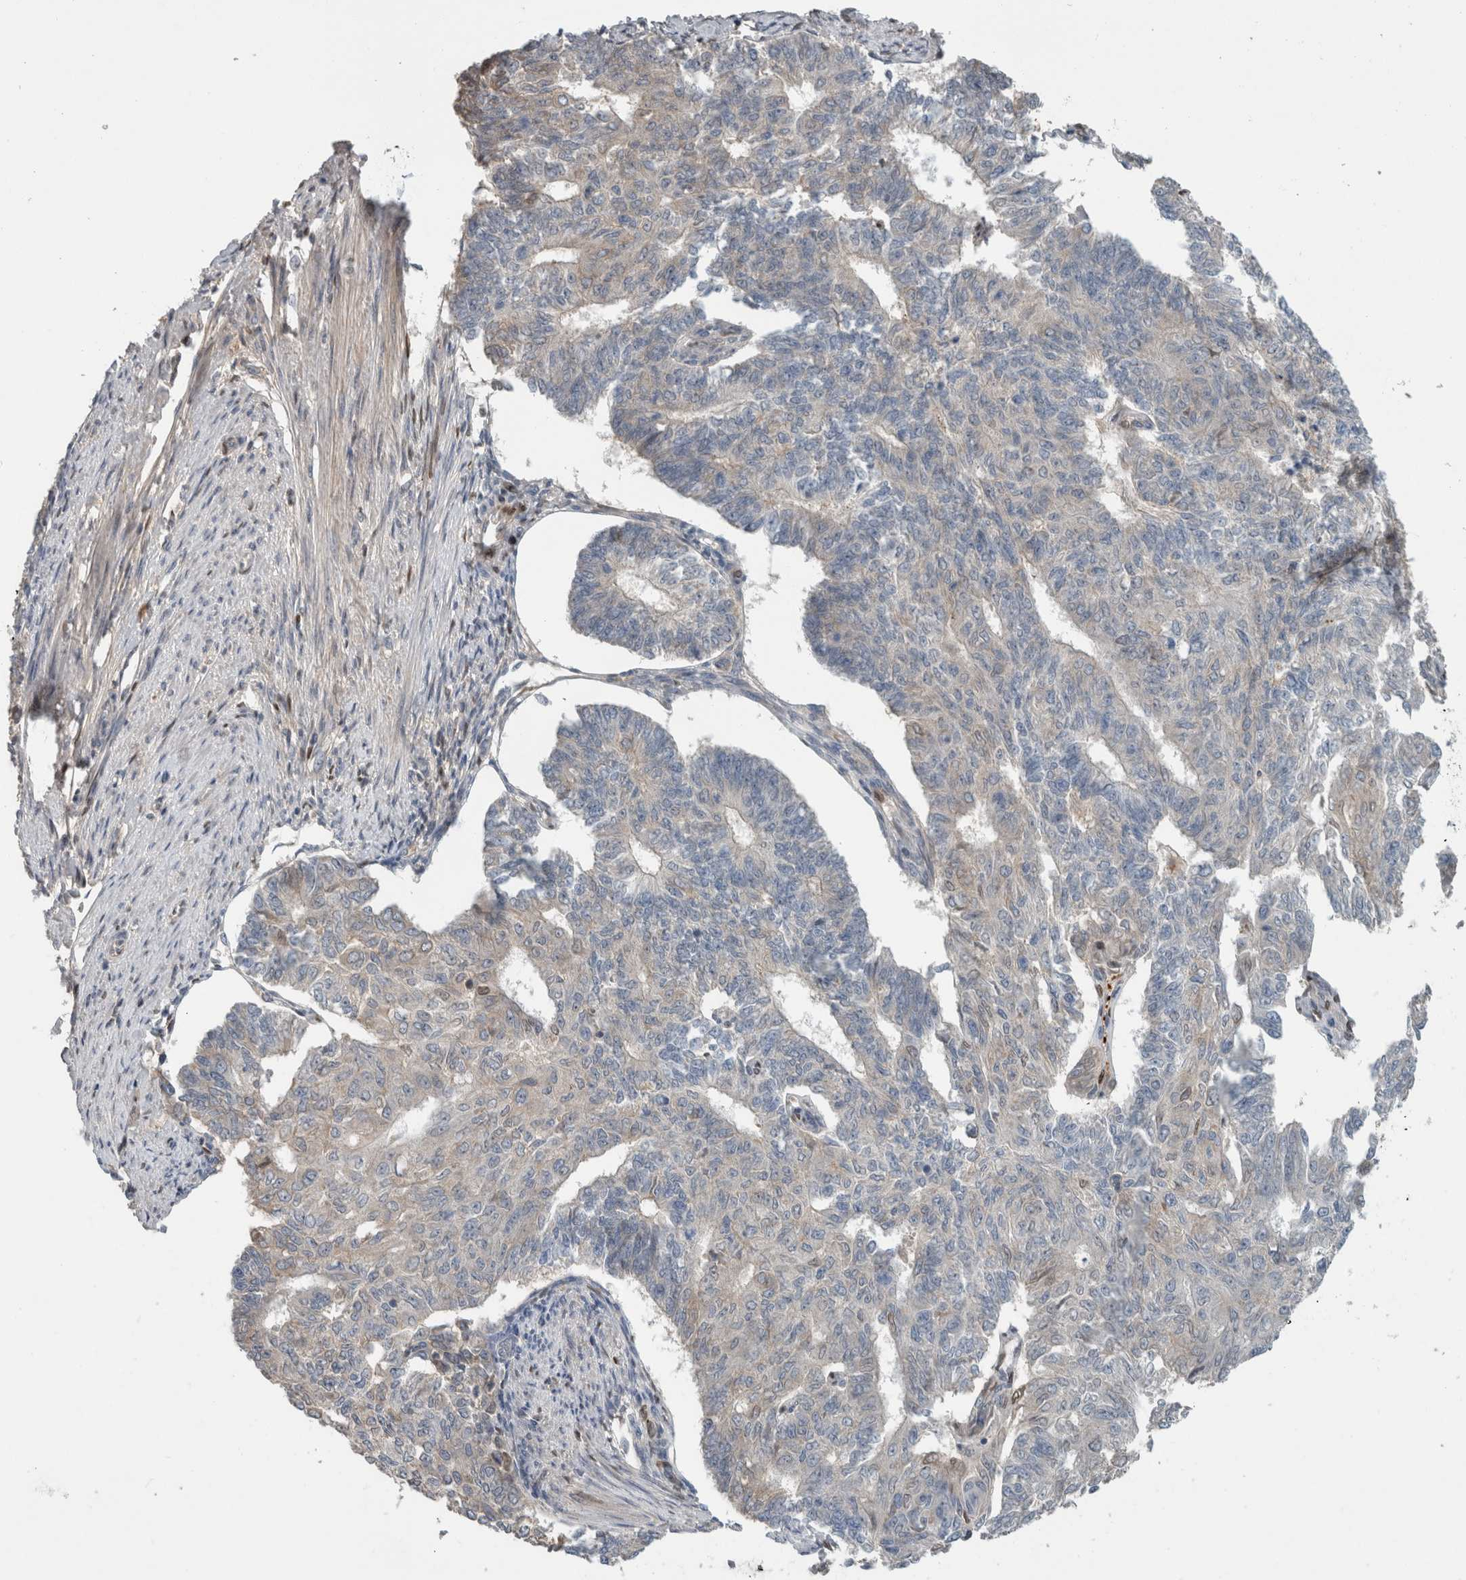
{"staining": {"intensity": "negative", "quantity": "none", "location": "none"}, "tissue": "endometrial cancer", "cell_type": "Tumor cells", "image_type": "cancer", "snomed": [{"axis": "morphology", "description": "Adenocarcinoma, NOS"}, {"axis": "topography", "description": "Endometrium"}], "caption": "A high-resolution photomicrograph shows immunohistochemistry staining of endometrial adenocarcinoma, which reveals no significant staining in tumor cells.", "gene": "TARBP1", "patient": {"sex": "female", "age": 32}}